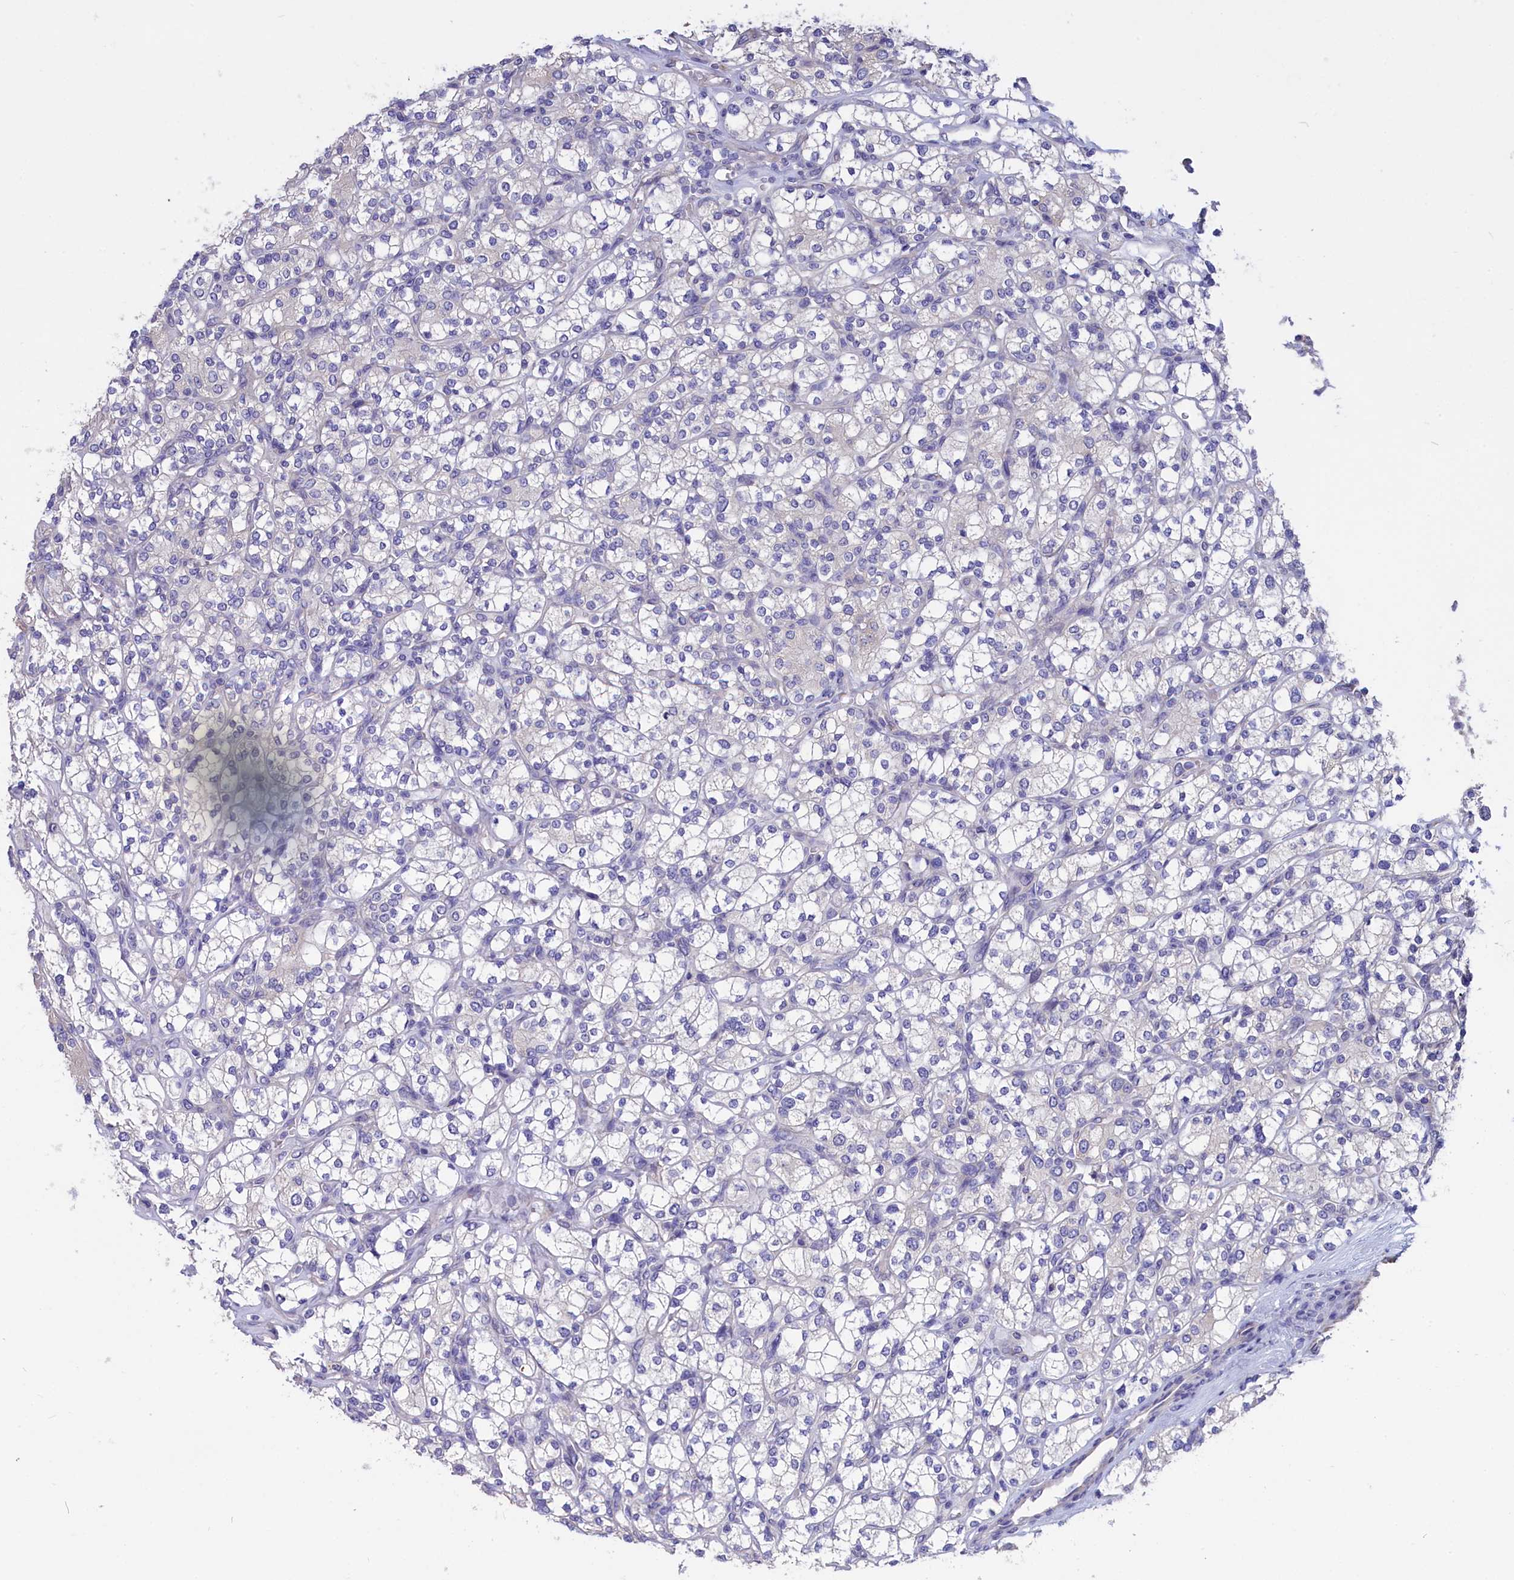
{"staining": {"intensity": "negative", "quantity": "none", "location": "none"}, "tissue": "renal cancer", "cell_type": "Tumor cells", "image_type": "cancer", "snomed": [{"axis": "morphology", "description": "Adenocarcinoma, NOS"}, {"axis": "topography", "description": "Kidney"}], "caption": "Human renal cancer (adenocarcinoma) stained for a protein using immunohistochemistry exhibits no expression in tumor cells.", "gene": "CYP2U1", "patient": {"sex": "male", "age": 77}}